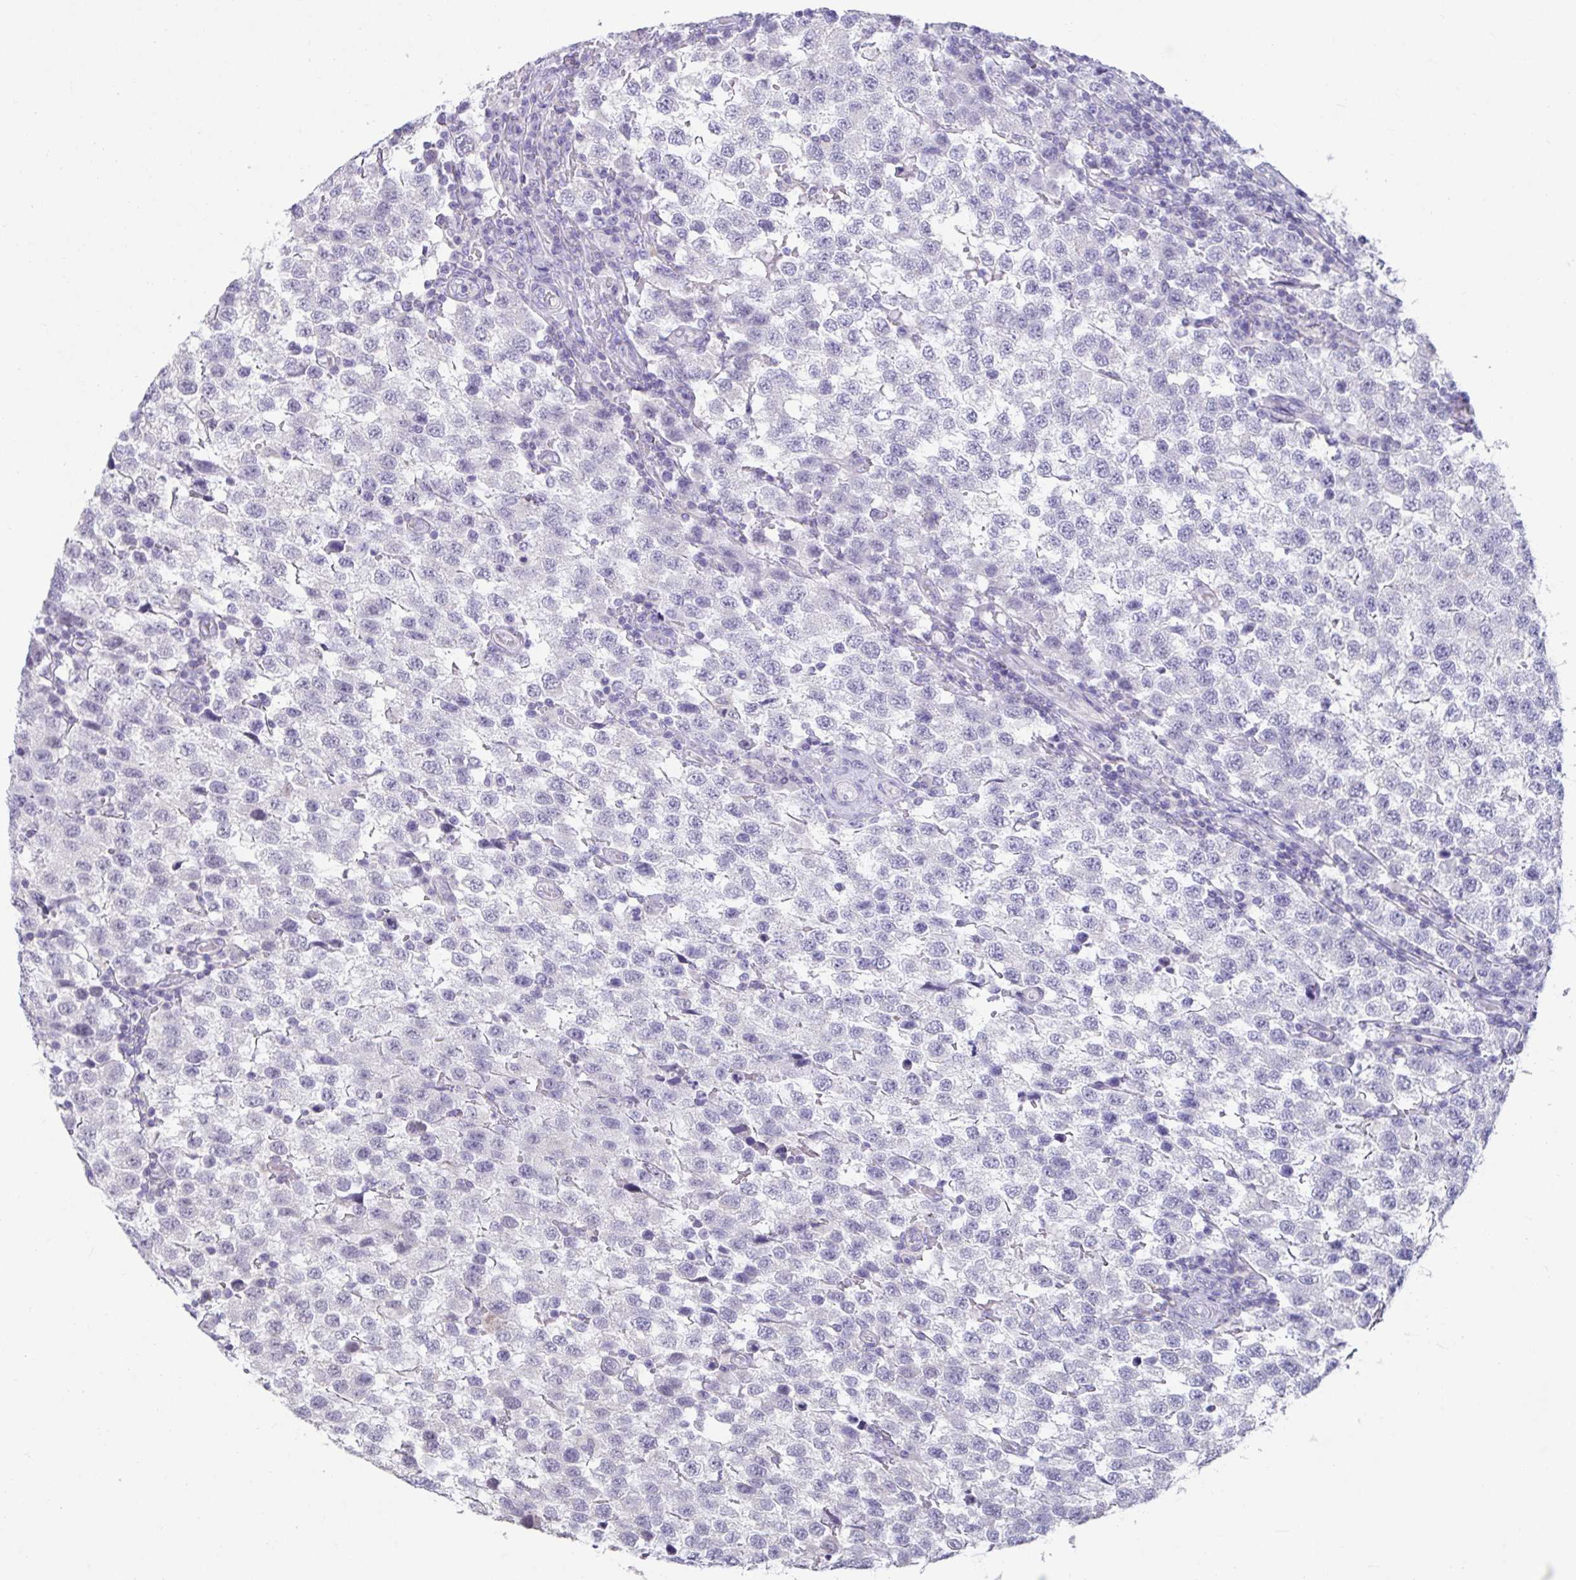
{"staining": {"intensity": "negative", "quantity": "none", "location": "none"}, "tissue": "testis cancer", "cell_type": "Tumor cells", "image_type": "cancer", "snomed": [{"axis": "morphology", "description": "Seminoma, NOS"}, {"axis": "topography", "description": "Testis"}], "caption": "IHC photomicrograph of seminoma (testis) stained for a protein (brown), which reveals no staining in tumor cells.", "gene": "CXCR1", "patient": {"sex": "male", "age": 34}}